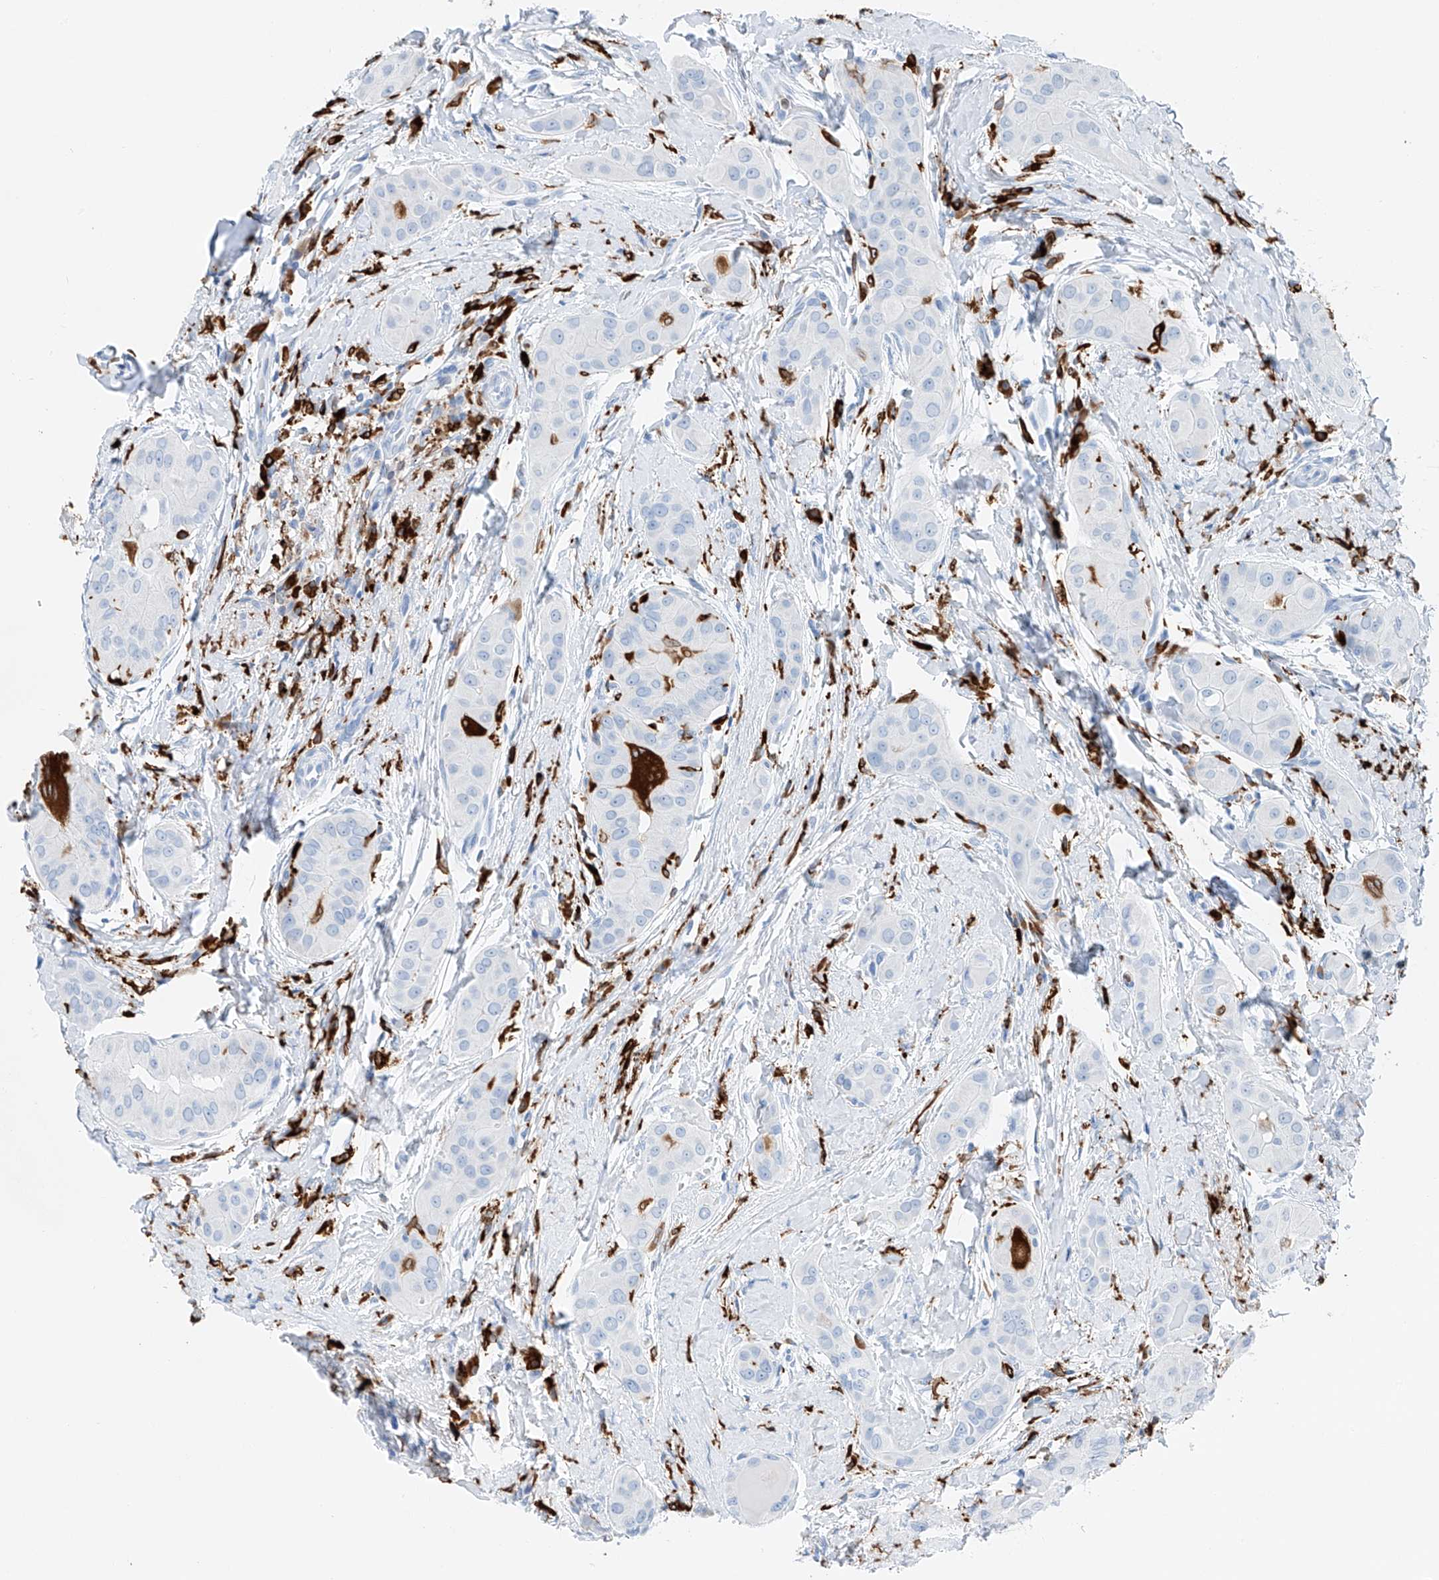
{"staining": {"intensity": "negative", "quantity": "none", "location": "none"}, "tissue": "thyroid cancer", "cell_type": "Tumor cells", "image_type": "cancer", "snomed": [{"axis": "morphology", "description": "Papillary adenocarcinoma, NOS"}, {"axis": "topography", "description": "Thyroid gland"}], "caption": "Immunohistochemistry (IHC) micrograph of neoplastic tissue: thyroid cancer stained with DAB exhibits no significant protein staining in tumor cells.", "gene": "TBXAS1", "patient": {"sex": "male", "age": 33}}